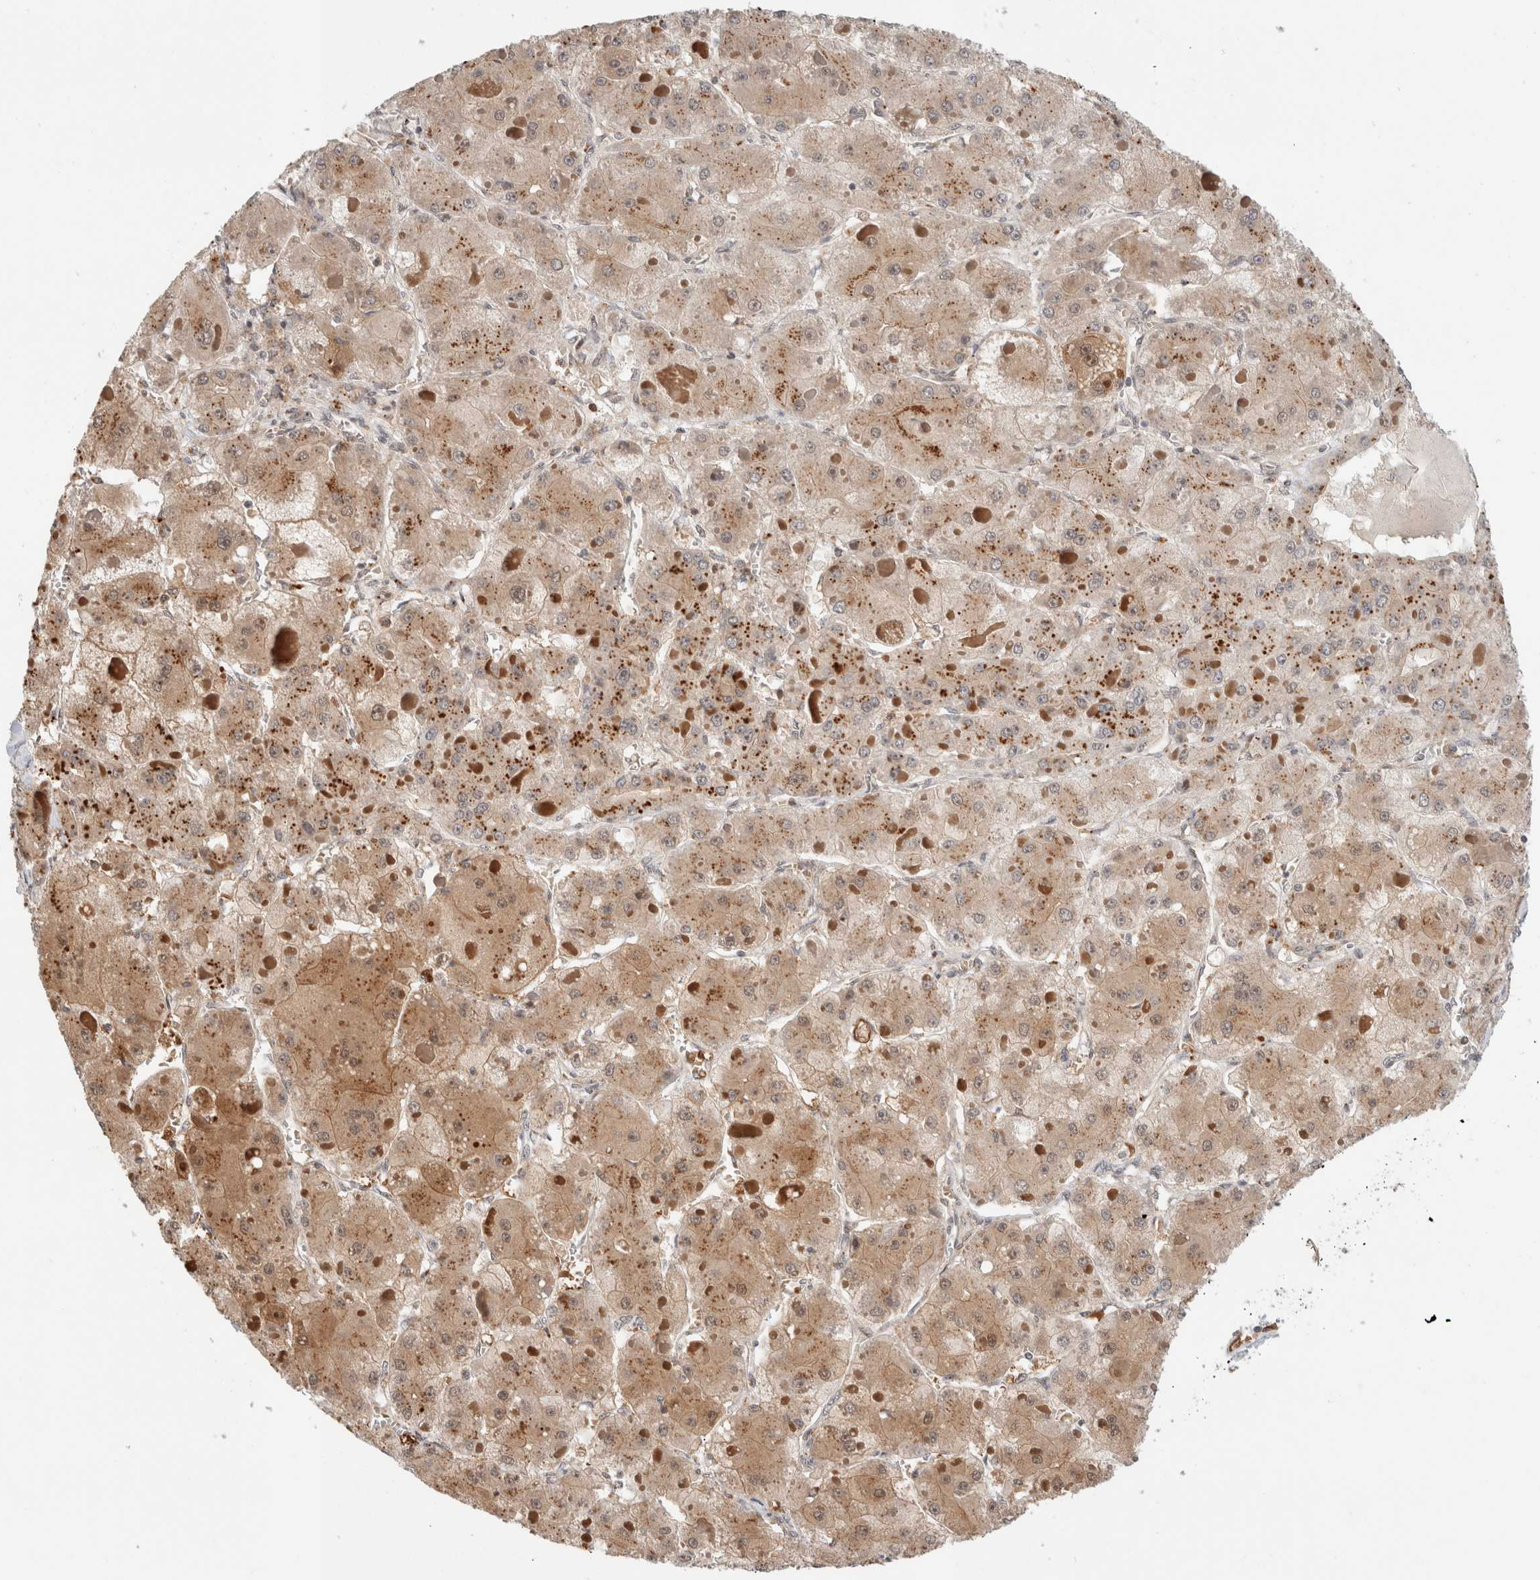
{"staining": {"intensity": "weak", "quantity": "25%-75%", "location": "cytoplasmic/membranous"}, "tissue": "liver cancer", "cell_type": "Tumor cells", "image_type": "cancer", "snomed": [{"axis": "morphology", "description": "Carcinoma, Hepatocellular, NOS"}, {"axis": "topography", "description": "Liver"}], "caption": "Immunohistochemical staining of human liver cancer (hepatocellular carcinoma) exhibits low levels of weak cytoplasmic/membranous protein staining in approximately 25%-75% of tumor cells. The staining was performed using DAB to visualize the protein expression in brown, while the nuclei were stained in blue with hematoxylin (Magnification: 20x).", "gene": "OTUD6B", "patient": {"sex": "female", "age": 73}}